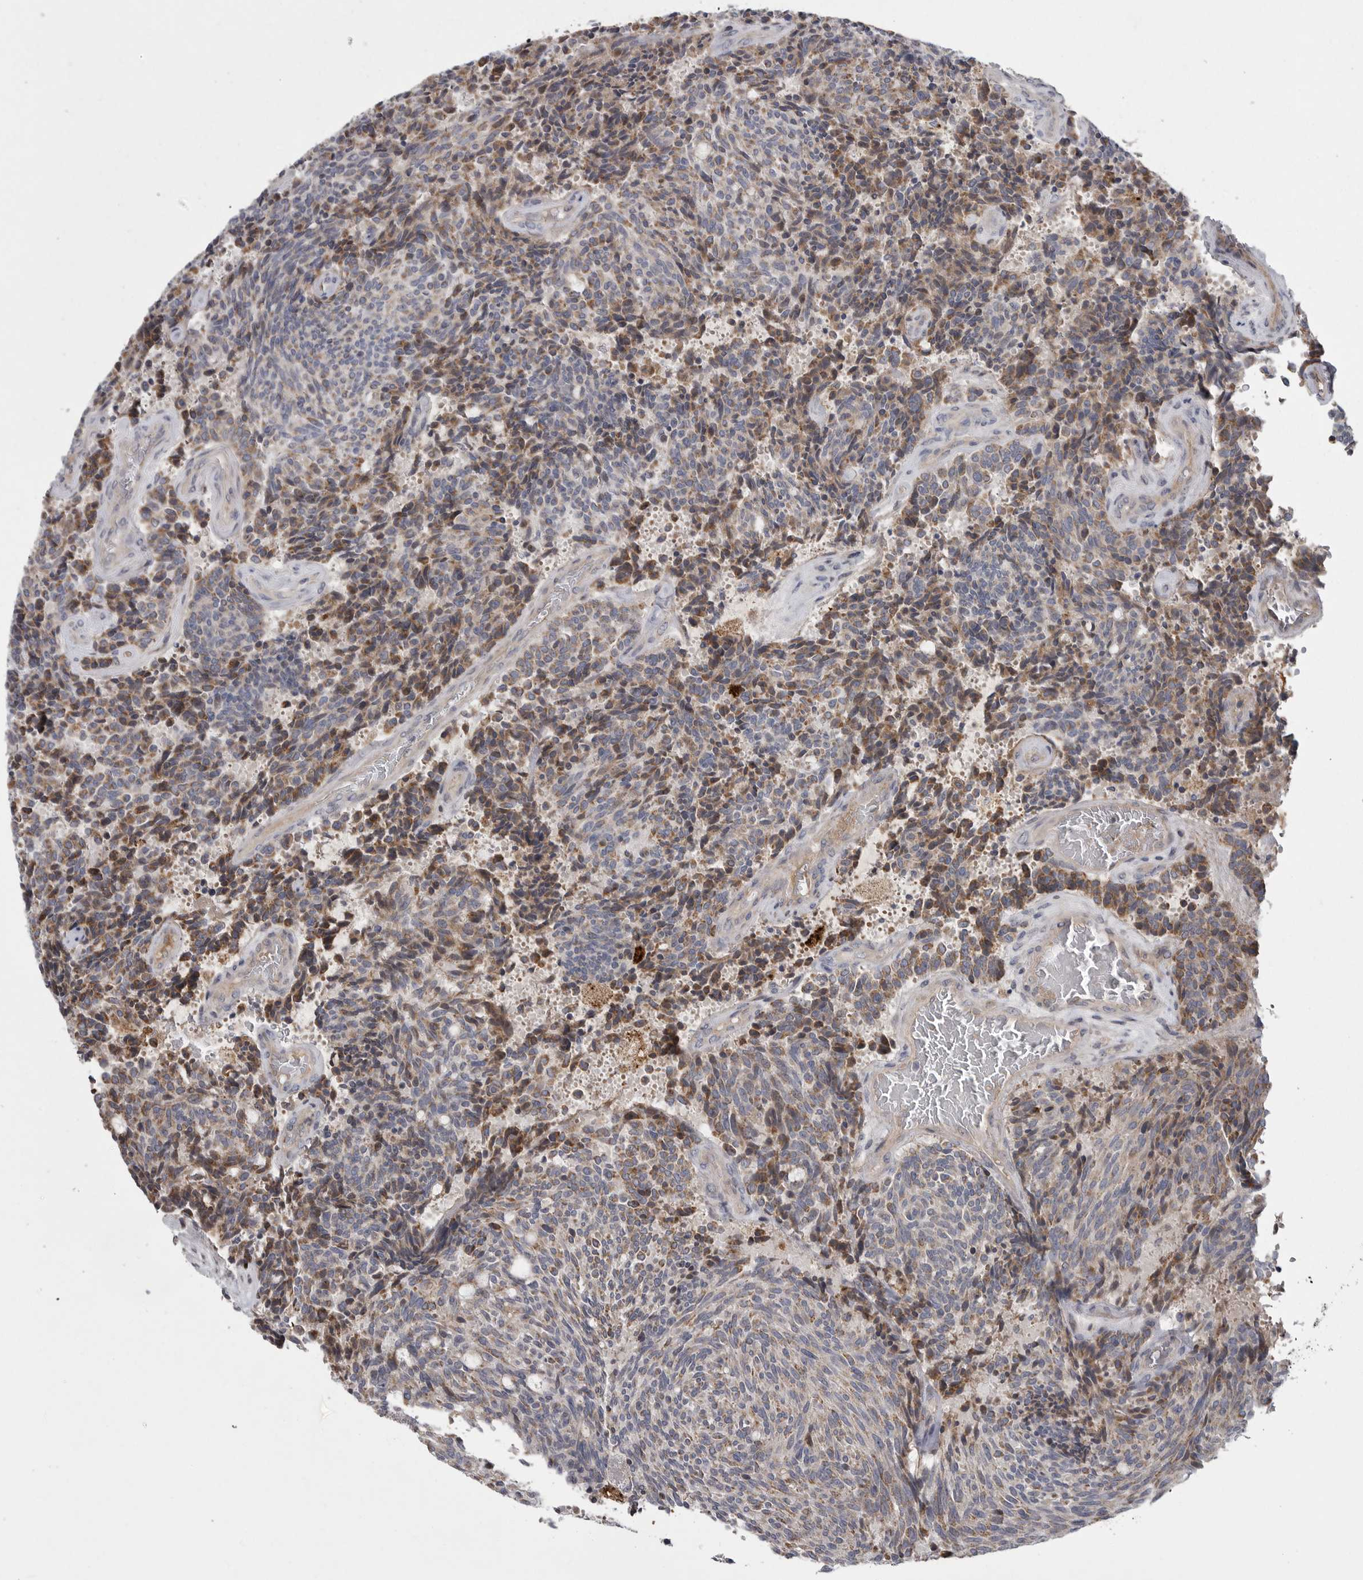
{"staining": {"intensity": "moderate", "quantity": "25%-75%", "location": "cytoplasmic/membranous"}, "tissue": "carcinoid", "cell_type": "Tumor cells", "image_type": "cancer", "snomed": [{"axis": "morphology", "description": "Carcinoid, malignant, NOS"}, {"axis": "topography", "description": "Pancreas"}], "caption": "Approximately 25%-75% of tumor cells in malignant carcinoid exhibit moderate cytoplasmic/membranous protein positivity as visualized by brown immunohistochemical staining.", "gene": "CRP", "patient": {"sex": "female", "age": 54}}